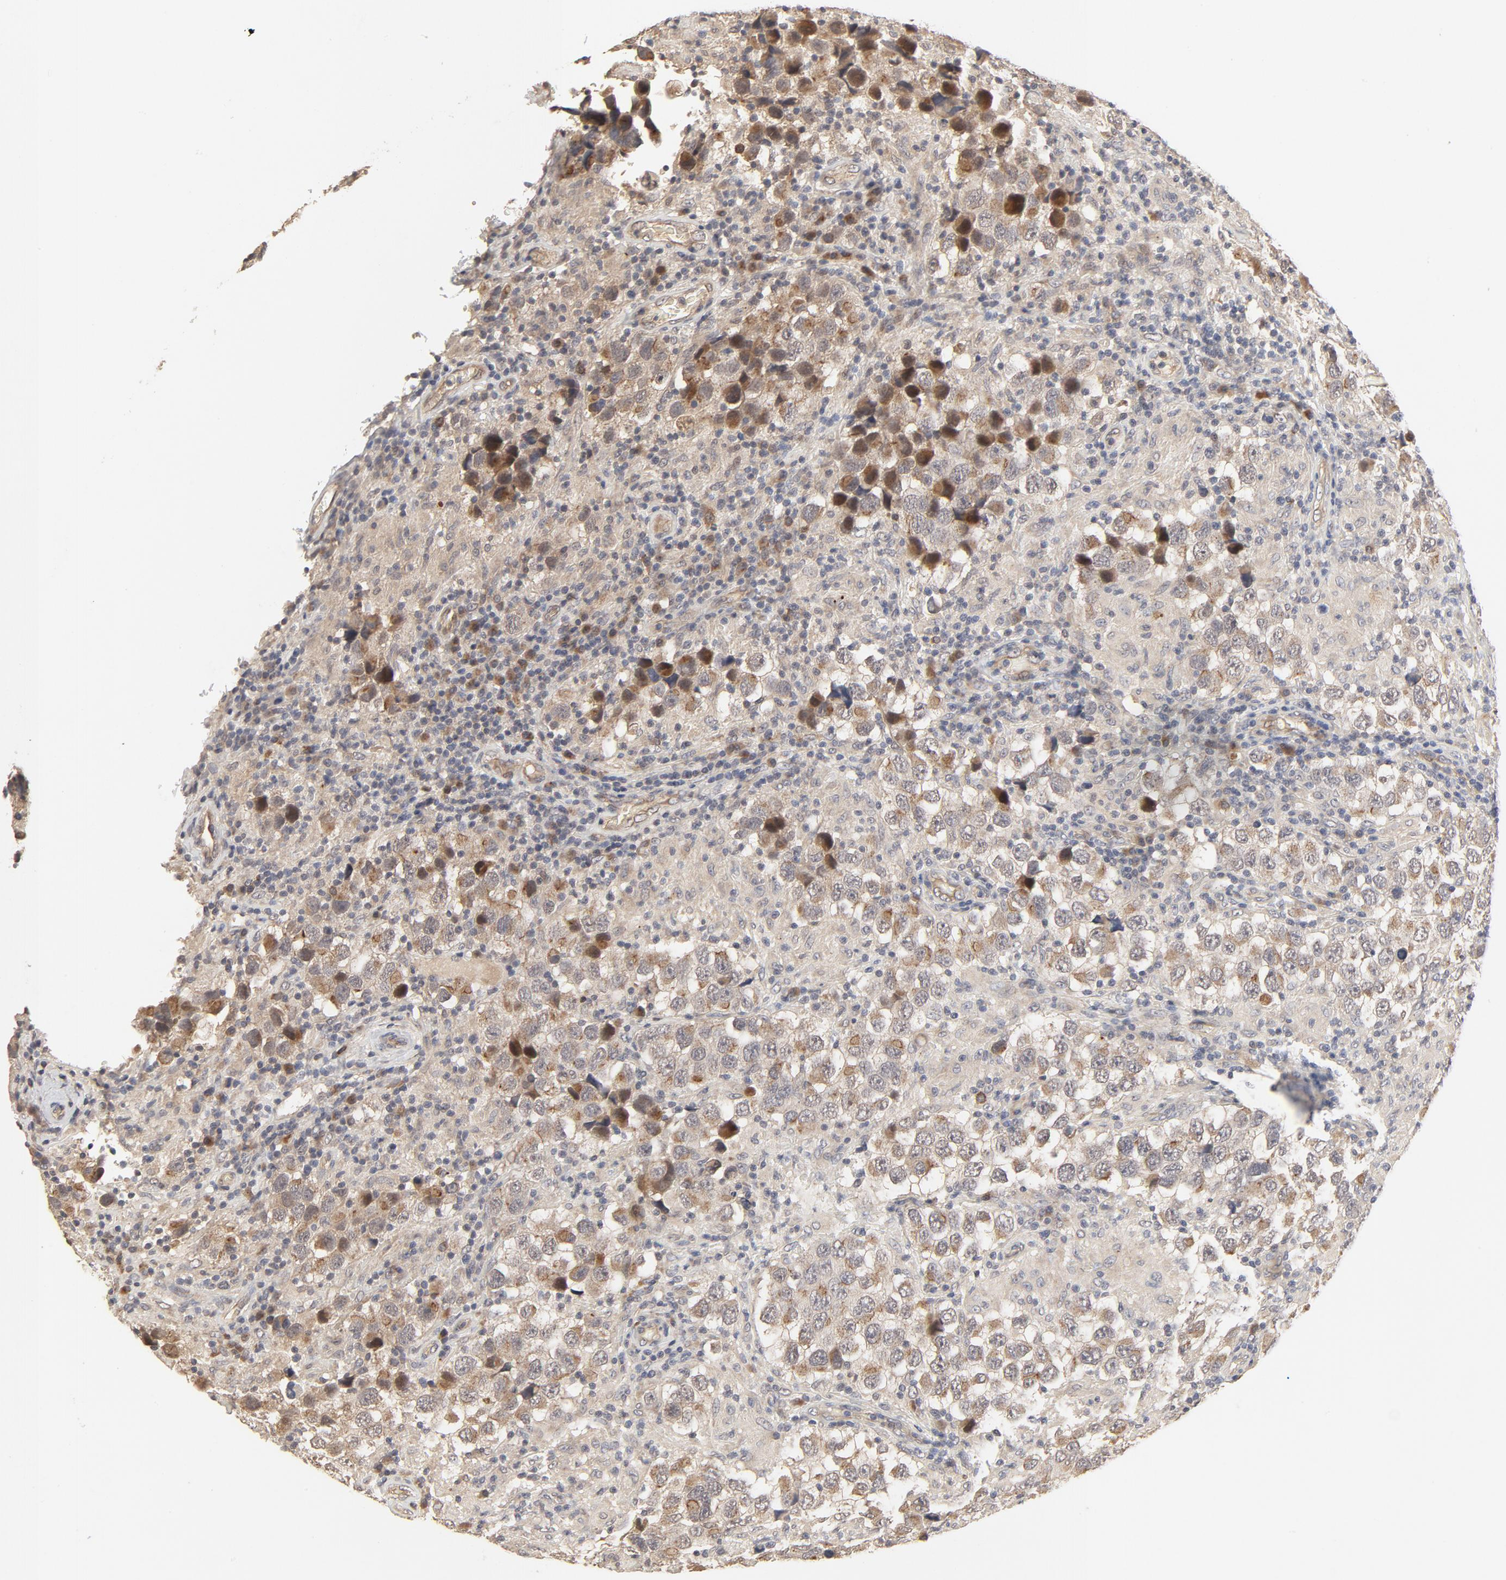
{"staining": {"intensity": "moderate", "quantity": ">75%", "location": "cytoplasmic/membranous,nuclear"}, "tissue": "testis cancer", "cell_type": "Tumor cells", "image_type": "cancer", "snomed": [{"axis": "morphology", "description": "Carcinoma, Embryonal, NOS"}, {"axis": "topography", "description": "Testis"}], "caption": "The photomicrograph demonstrates immunohistochemical staining of testis cancer (embryonal carcinoma). There is moderate cytoplasmic/membranous and nuclear positivity is seen in about >75% of tumor cells.", "gene": "IL3RA", "patient": {"sex": "male", "age": 21}}